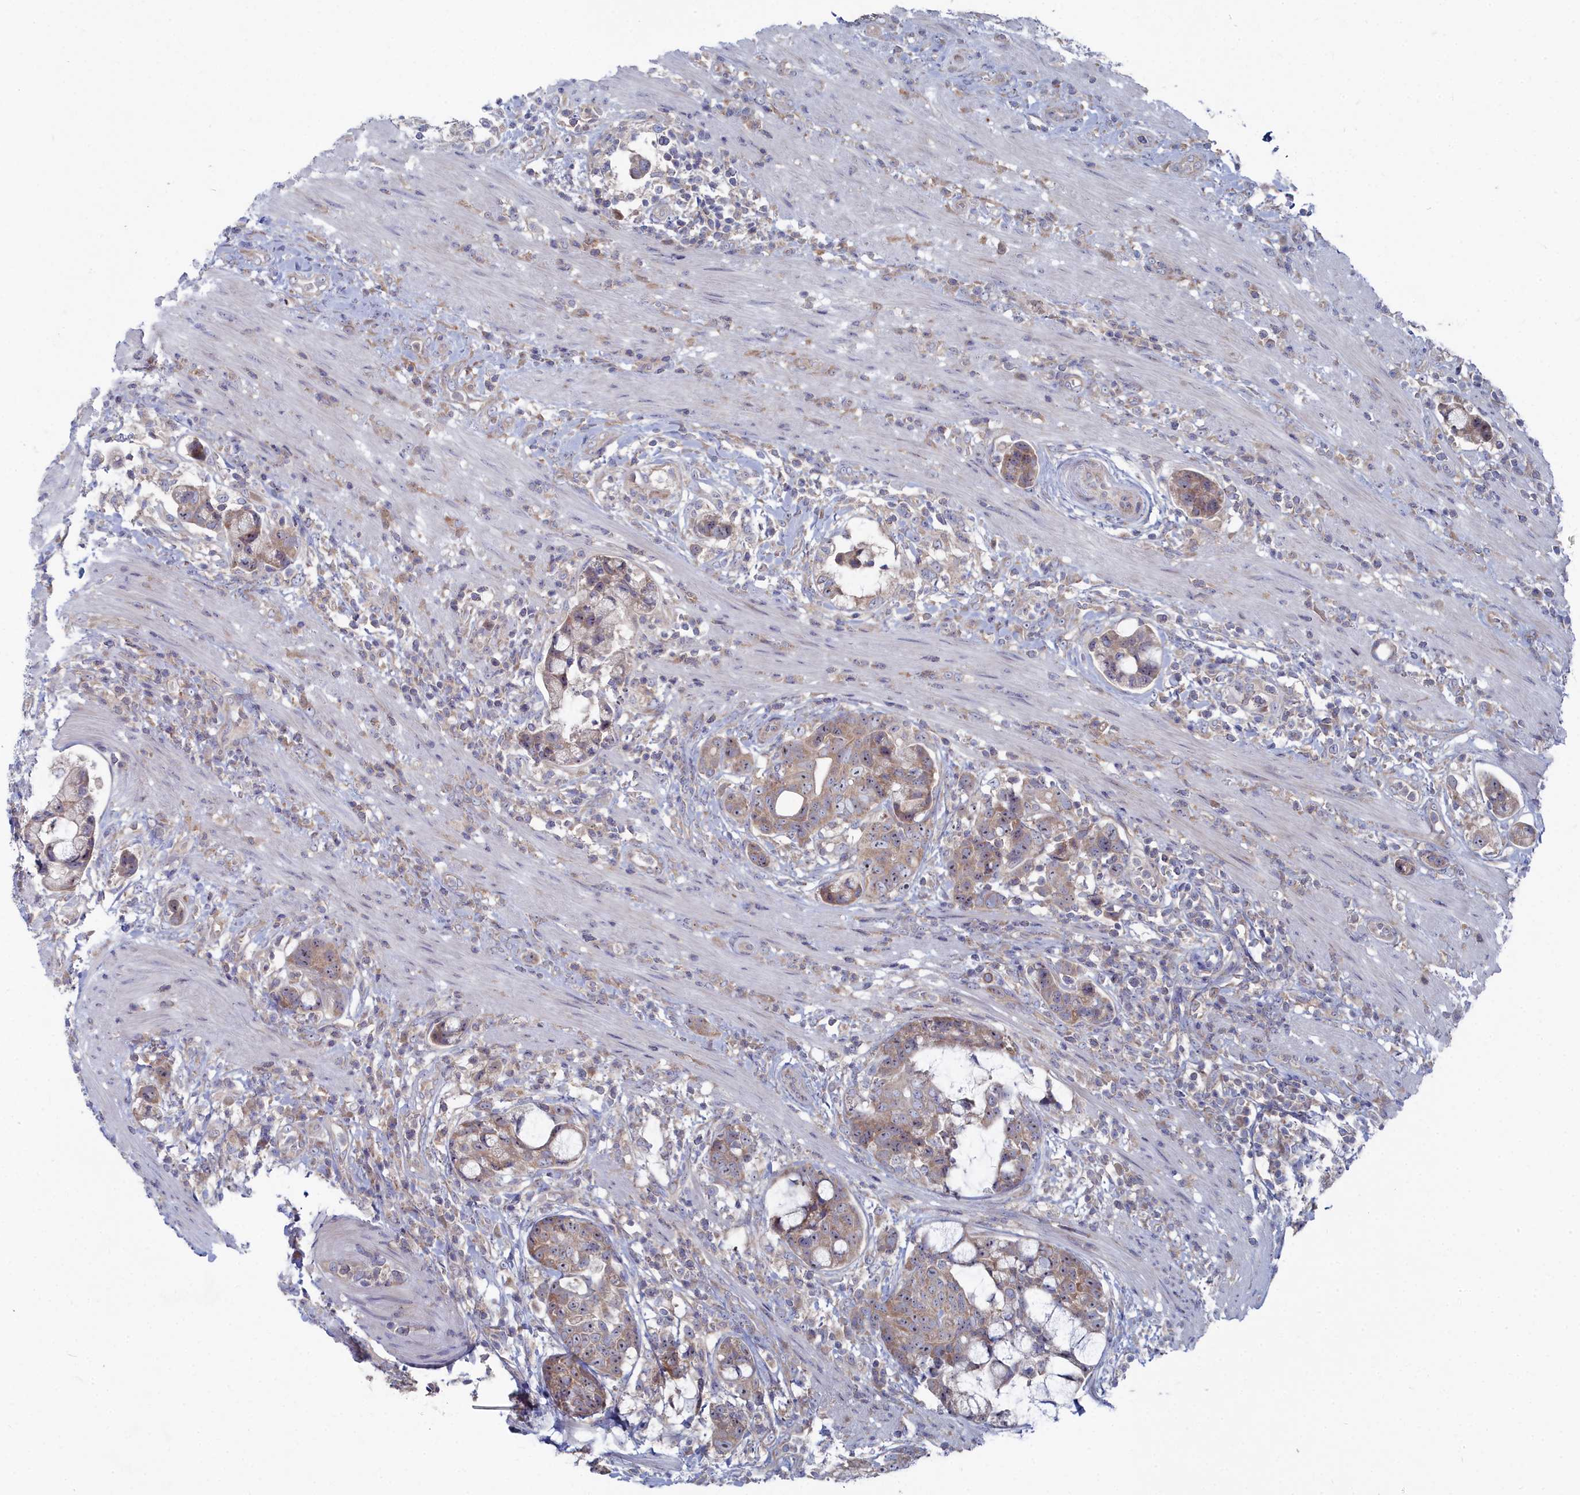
{"staining": {"intensity": "moderate", "quantity": "25%-75%", "location": "cytoplasmic/membranous"}, "tissue": "colorectal cancer", "cell_type": "Tumor cells", "image_type": "cancer", "snomed": [{"axis": "morphology", "description": "Adenocarcinoma, NOS"}, {"axis": "topography", "description": "Colon"}], "caption": "There is medium levels of moderate cytoplasmic/membranous staining in tumor cells of colorectal adenocarcinoma, as demonstrated by immunohistochemical staining (brown color).", "gene": "CCDC149", "patient": {"sex": "female", "age": 82}}